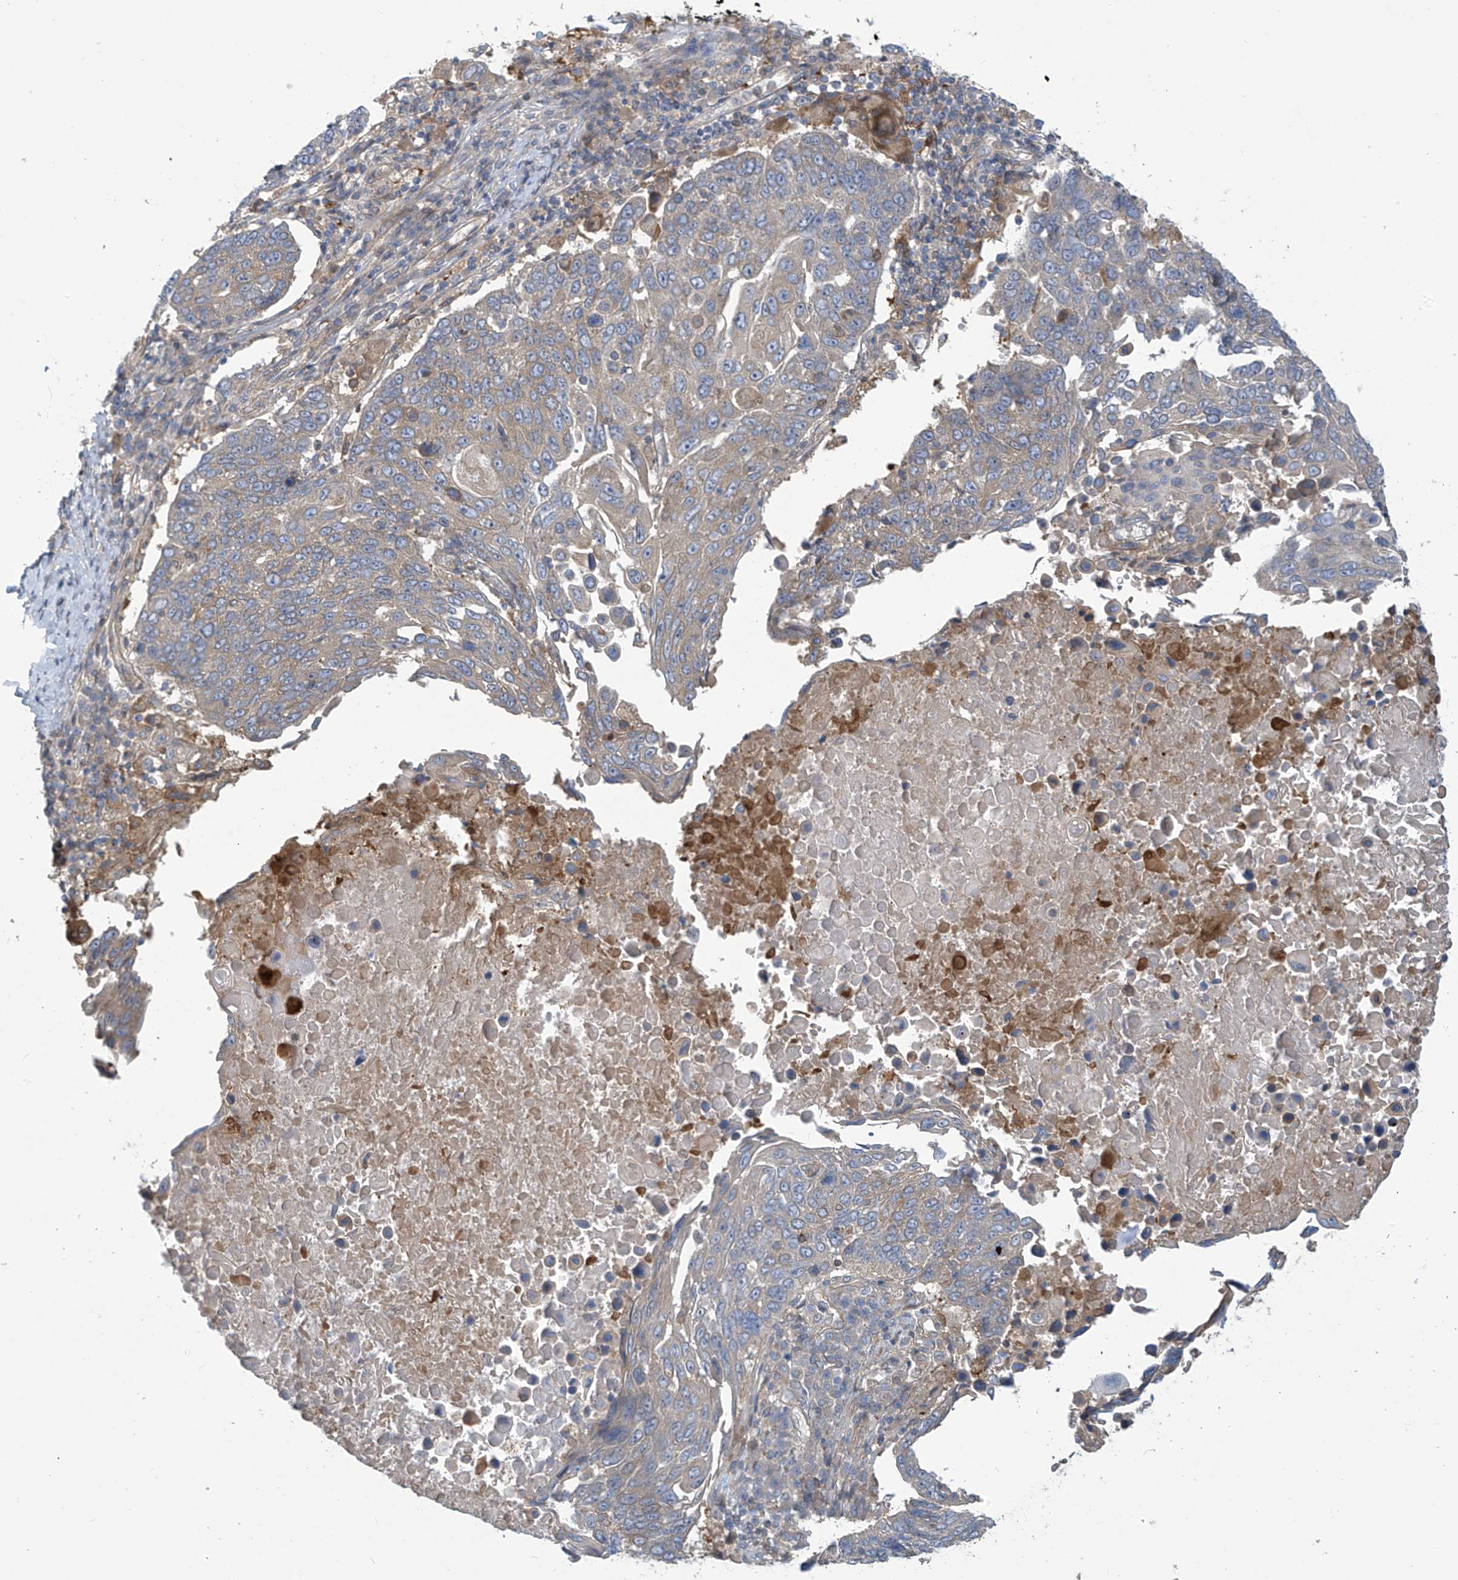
{"staining": {"intensity": "moderate", "quantity": "25%-75%", "location": "cytoplasmic/membranous"}, "tissue": "lung cancer", "cell_type": "Tumor cells", "image_type": "cancer", "snomed": [{"axis": "morphology", "description": "Squamous cell carcinoma, NOS"}, {"axis": "topography", "description": "Lung"}], "caption": "This is an image of immunohistochemistry staining of lung cancer, which shows moderate positivity in the cytoplasmic/membranous of tumor cells.", "gene": "ADI1", "patient": {"sex": "male", "age": 66}}